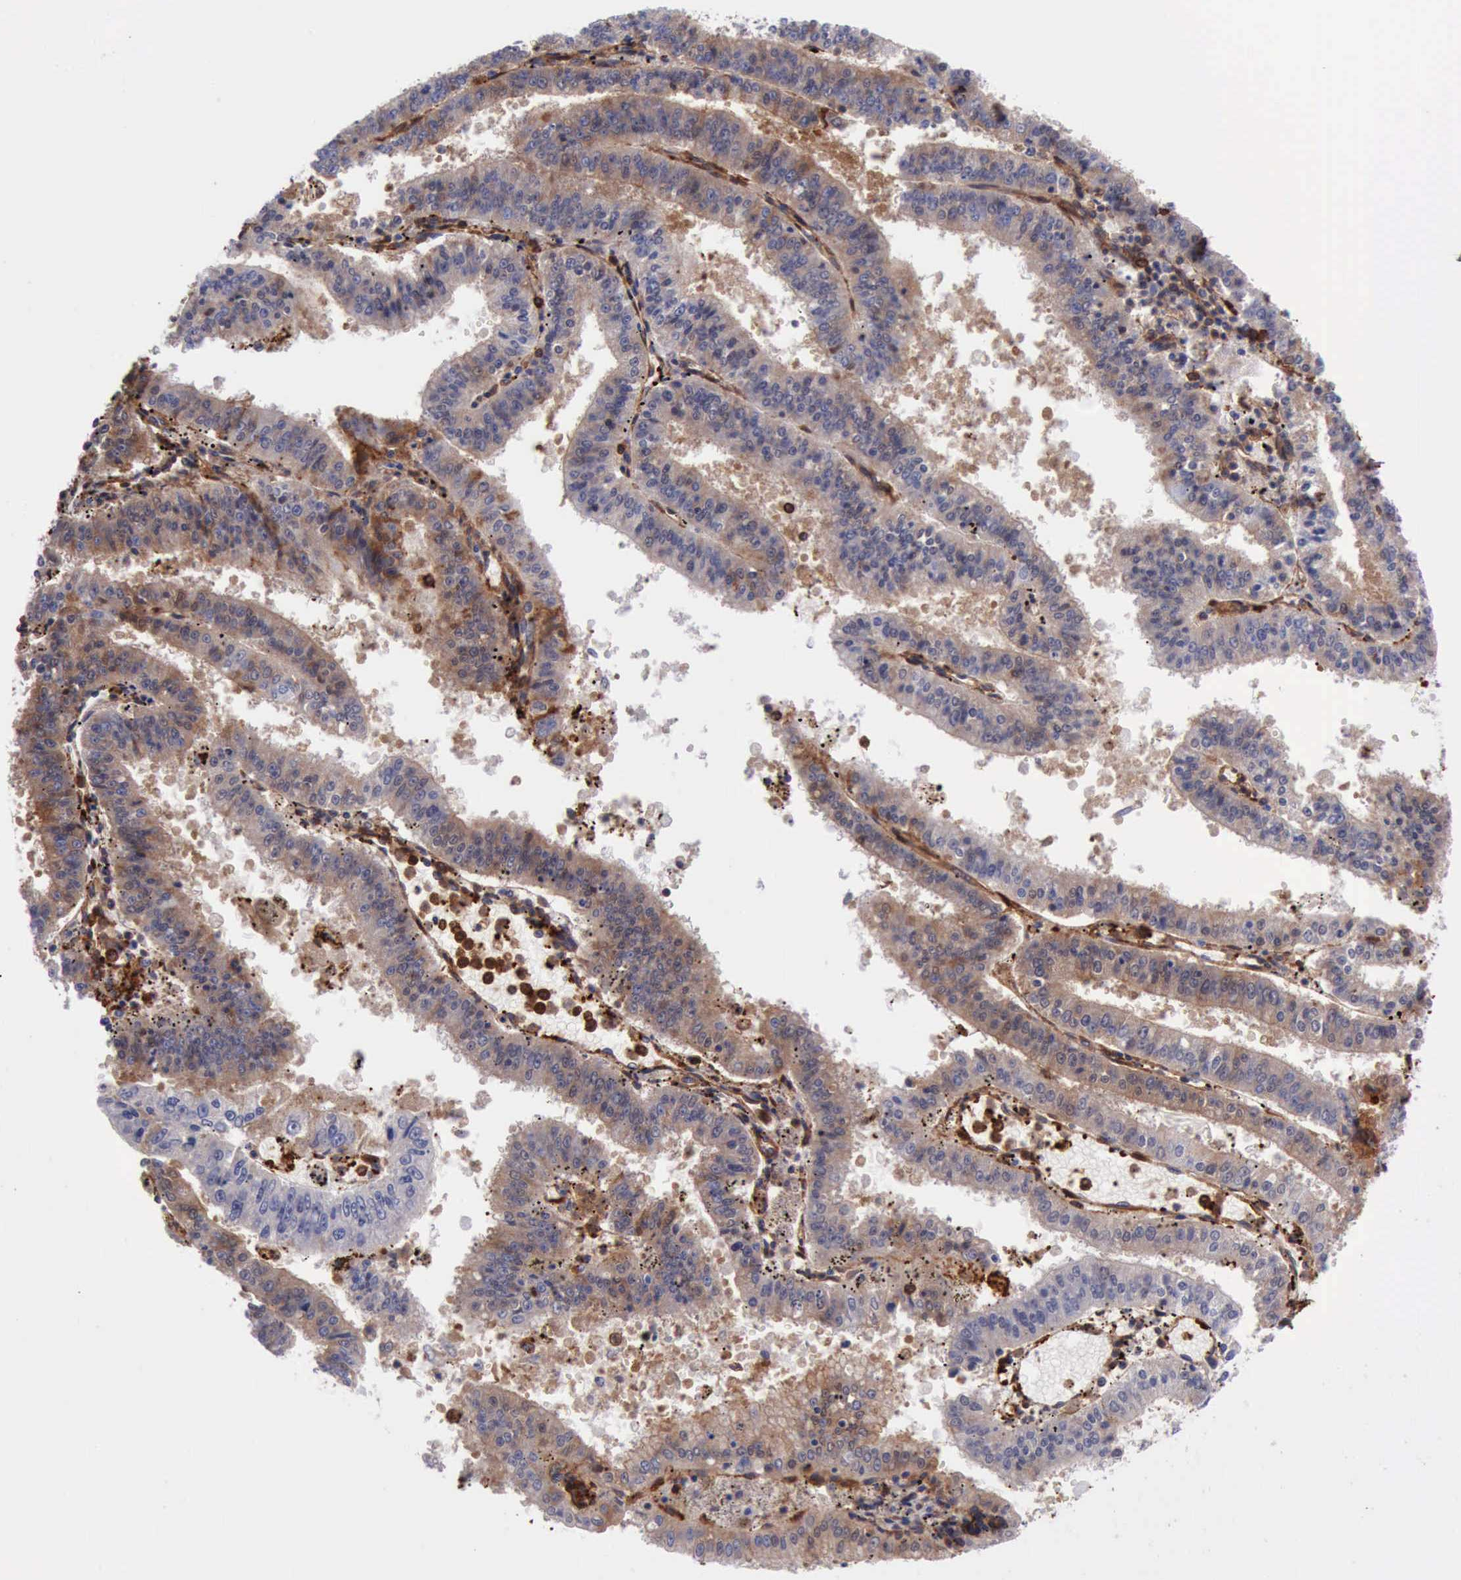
{"staining": {"intensity": "weak", "quantity": ">75%", "location": "cytoplasmic/membranous"}, "tissue": "endometrial cancer", "cell_type": "Tumor cells", "image_type": "cancer", "snomed": [{"axis": "morphology", "description": "Adenocarcinoma, NOS"}, {"axis": "topography", "description": "Endometrium"}], "caption": "Endometrial adenocarcinoma stained for a protein (brown) exhibits weak cytoplasmic/membranous positive expression in approximately >75% of tumor cells.", "gene": "FLNA", "patient": {"sex": "female", "age": 66}}